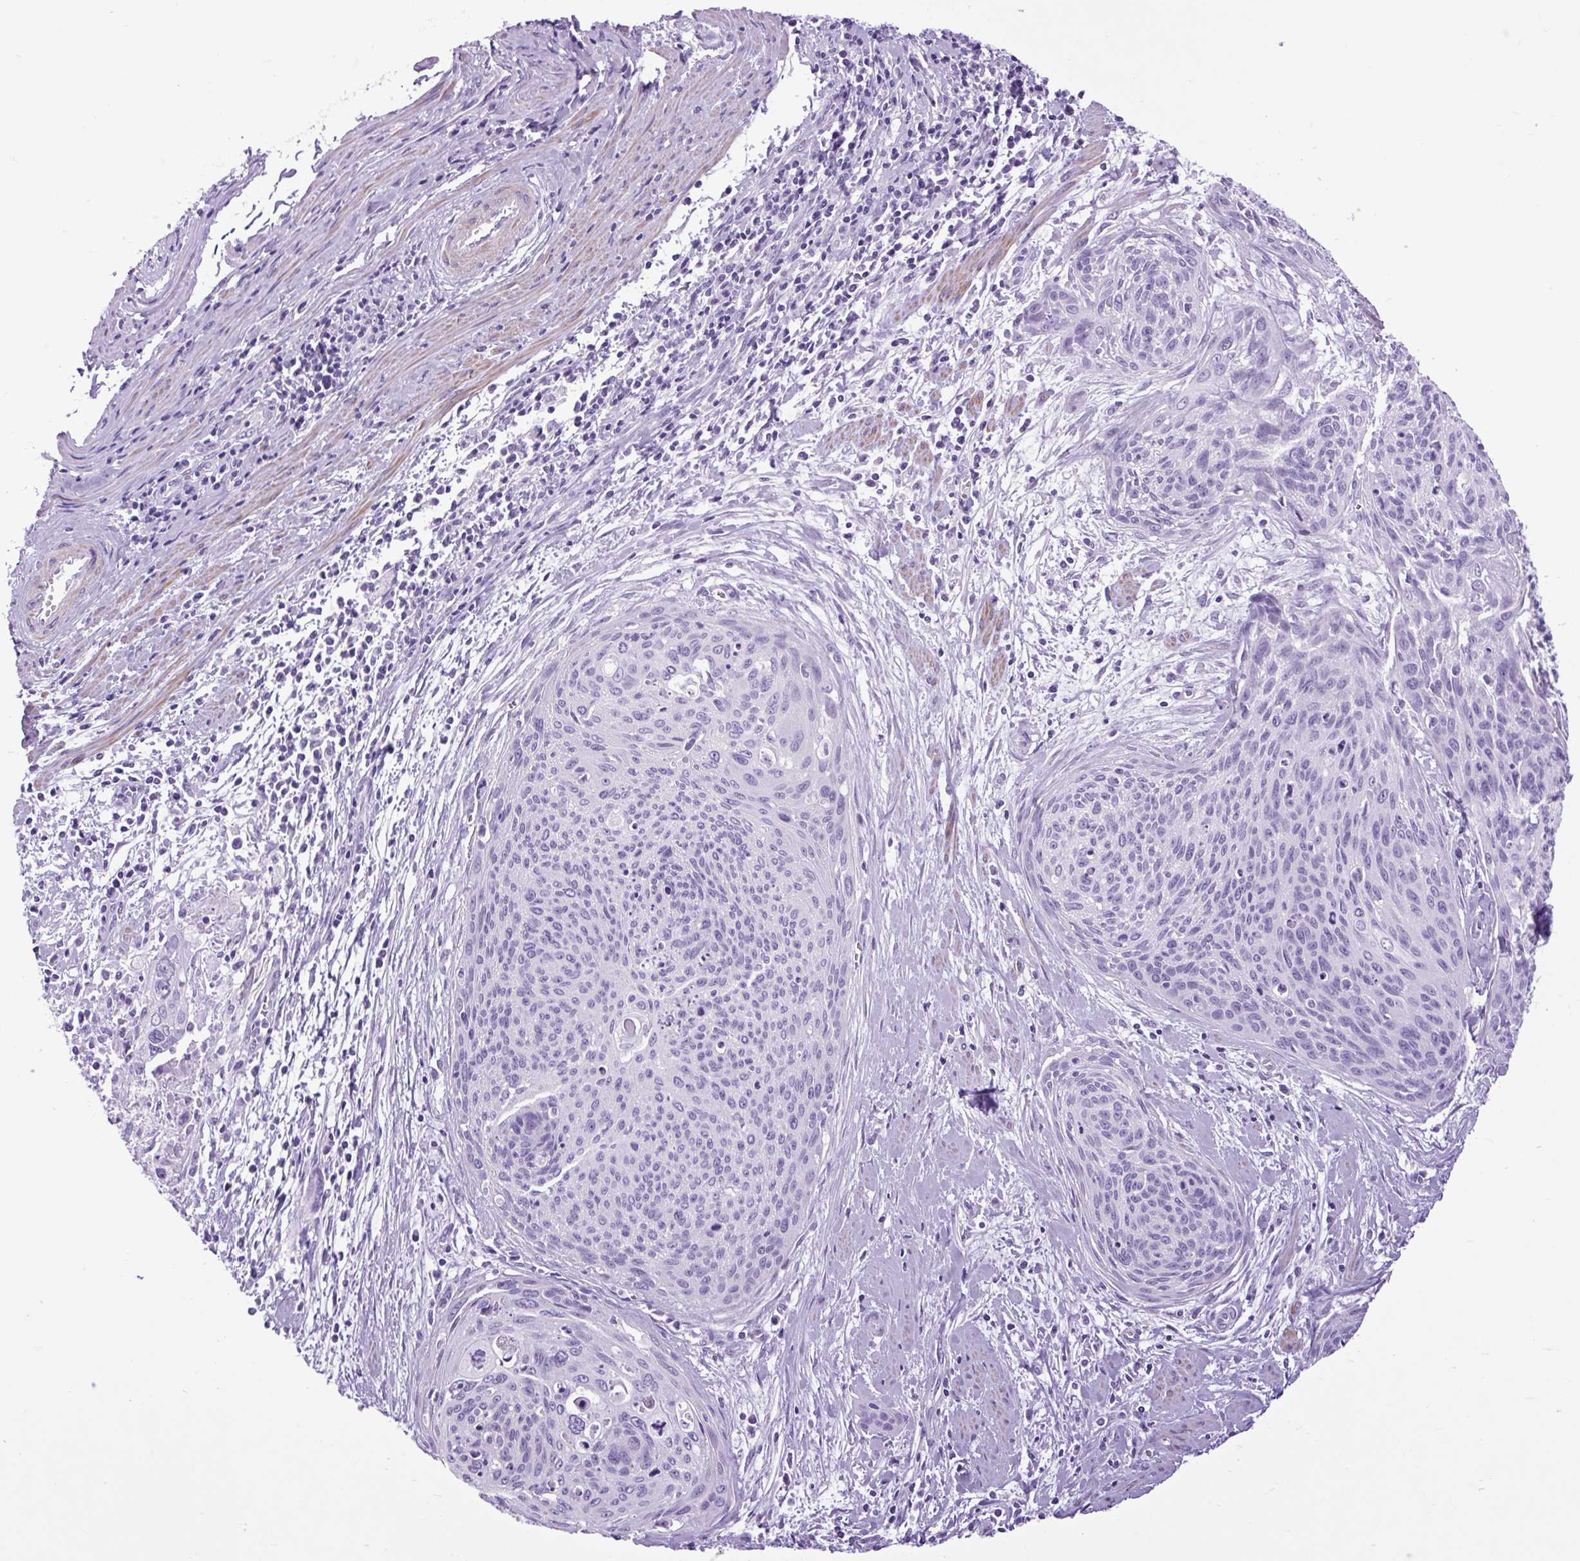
{"staining": {"intensity": "negative", "quantity": "none", "location": "none"}, "tissue": "cervical cancer", "cell_type": "Tumor cells", "image_type": "cancer", "snomed": [{"axis": "morphology", "description": "Squamous cell carcinoma, NOS"}, {"axis": "topography", "description": "Cervix"}], "caption": "A high-resolution image shows IHC staining of cervical cancer (squamous cell carcinoma), which exhibits no significant expression in tumor cells.", "gene": "DPP6", "patient": {"sex": "female", "age": 55}}